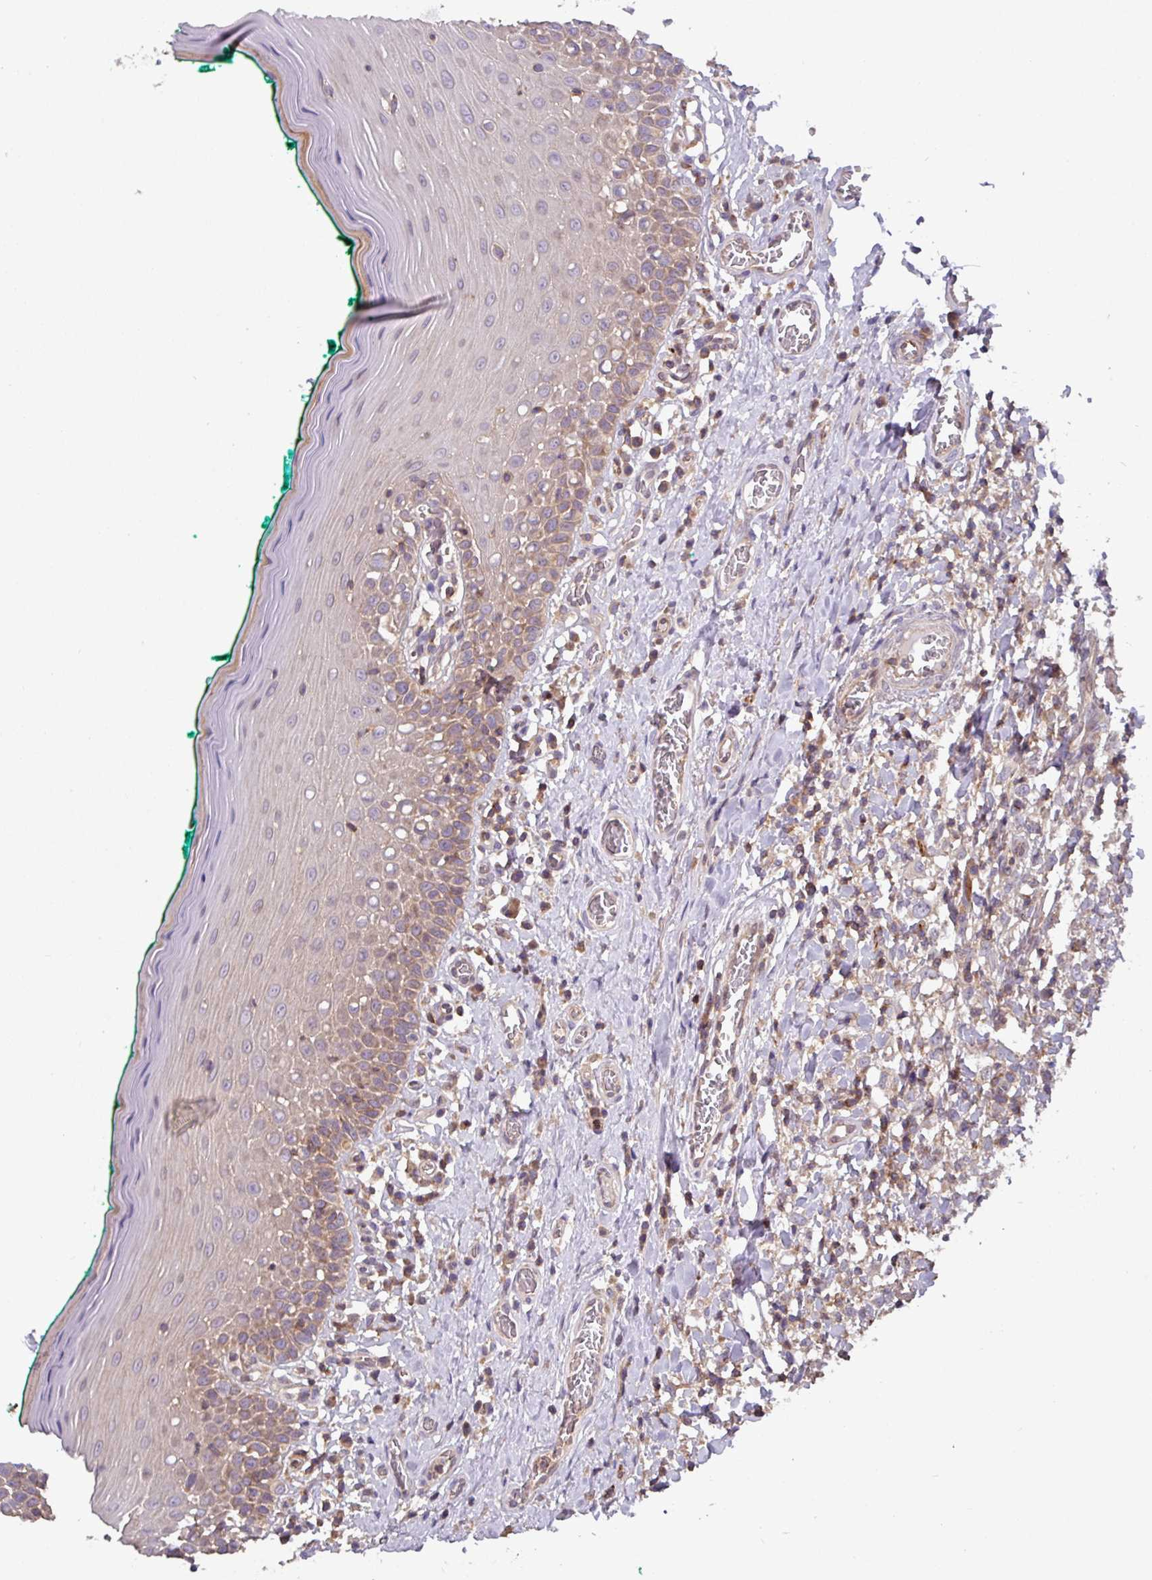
{"staining": {"intensity": "moderate", "quantity": "25%-75%", "location": "cytoplasmic/membranous"}, "tissue": "oral mucosa", "cell_type": "Squamous epithelial cells", "image_type": "normal", "snomed": [{"axis": "morphology", "description": "Normal tissue, NOS"}, {"axis": "topography", "description": "Oral tissue"}], "caption": "Moderate cytoplasmic/membranous positivity is appreciated in about 25%-75% of squamous epithelial cells in unremarkable oral mucosa. (Stains: DAB (3,3'-diaminobenzidine) in brown, nuclei in blue, Microscopy: brightfield microscopy at high magnification).", "gene": "PLEKHD1", "patient": {"sex": "female", "age": 83}}